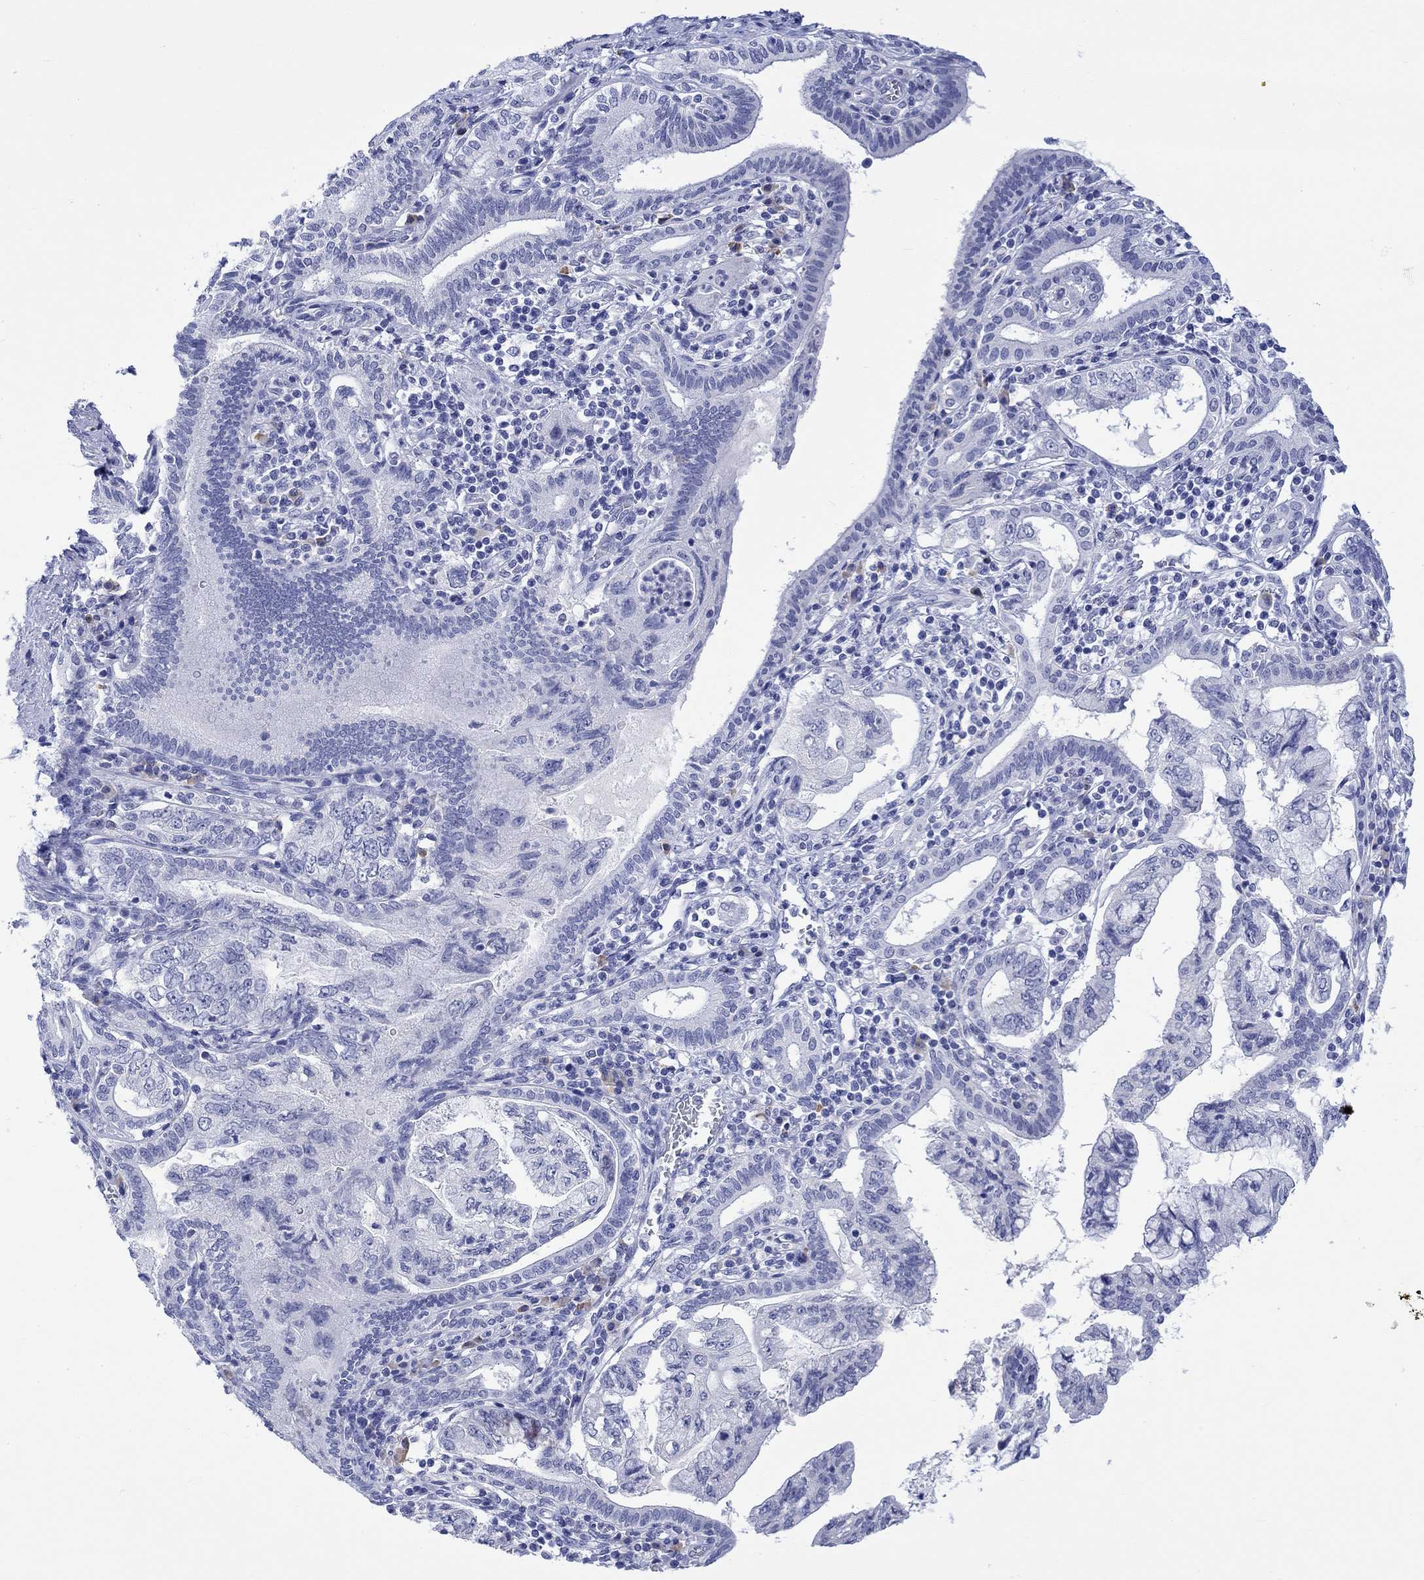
{"staining": {"intensity": "negative", "quantity": "none", "location": "none"}, "tissue": "pancreatic cancer", "cell_type": "Tumor cells", "image_type": "cancer", "snomed": [{"axis": "morphology", "description": "Adenocarcinoma, NOS"}, {"axis": "topography", "description": "Pancreas"}], "caption": "Human pancreatic cancer (adenocarcinoma) stained for a protein using immunohistochemistry reveals no expression in tumor cells.", "gene": "MSI1", "patient": {"sex": "female", "age": 73}}